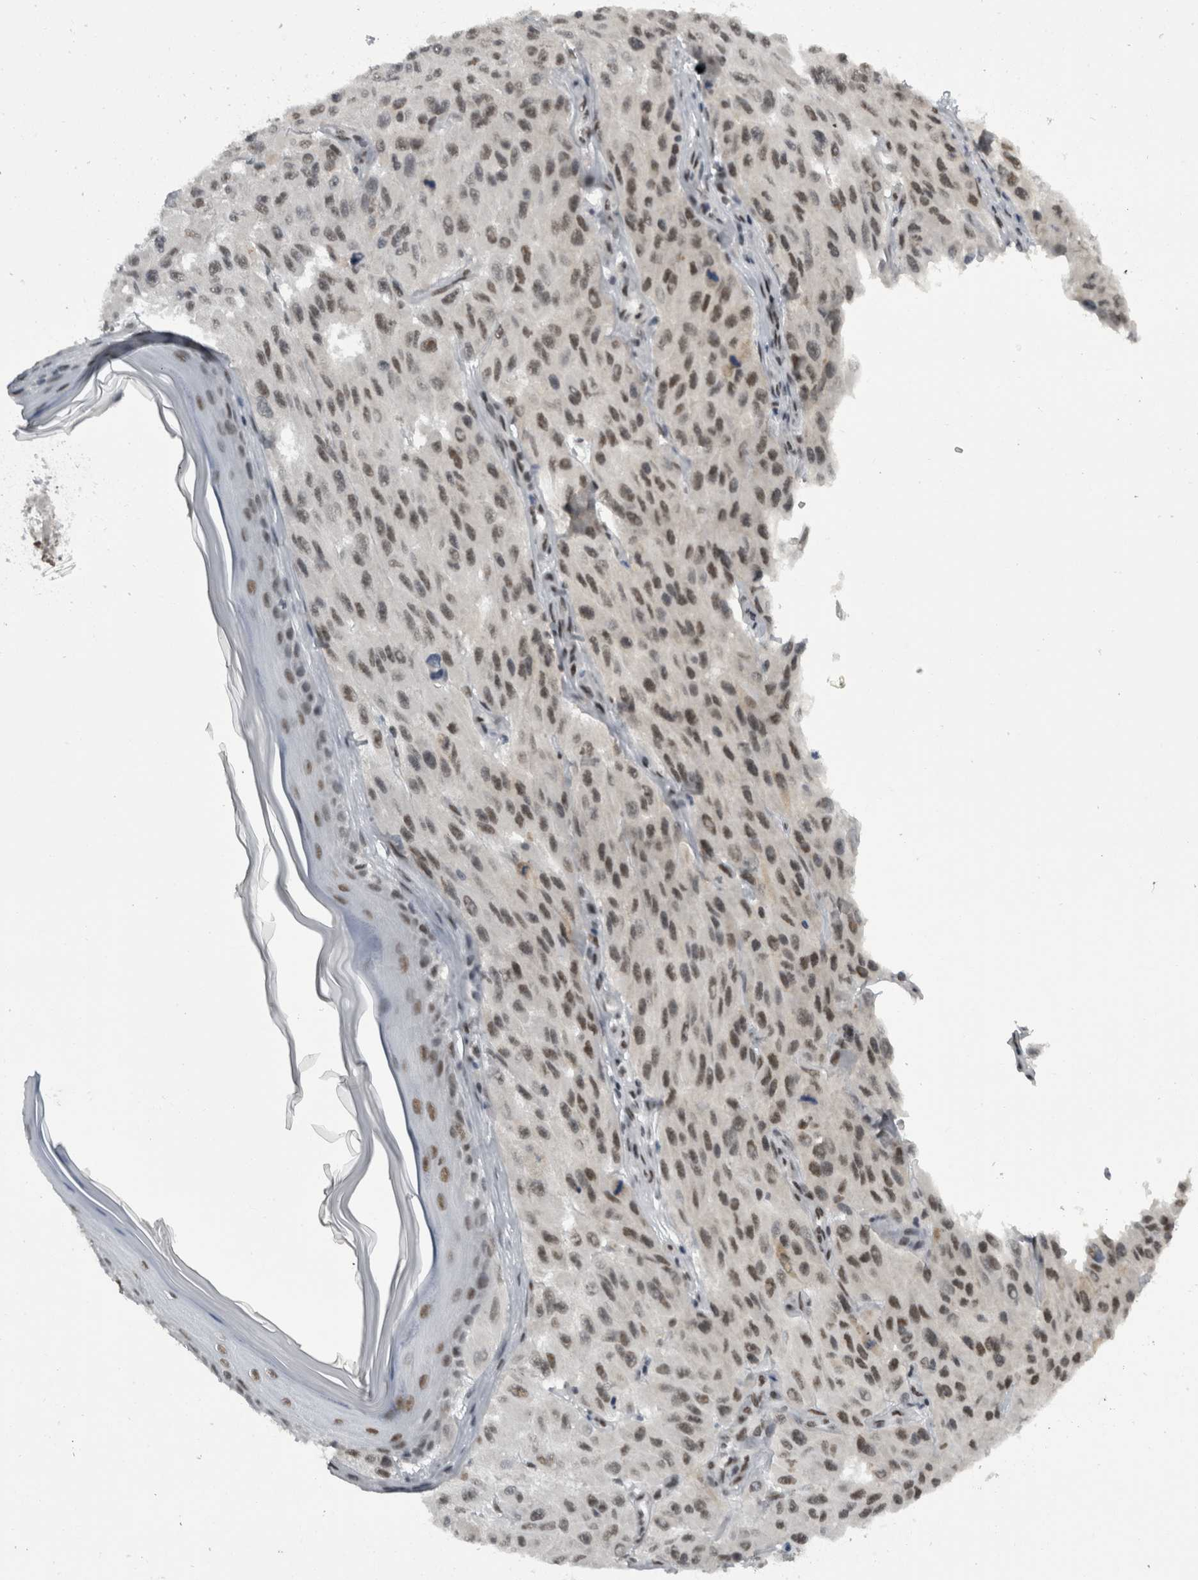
{"staining": {"intensity": "strong", "quantity": ">75%", "location": "nuclear"}, "tissue": "melanoma", "cell_type": "Tumor cells", "image_type": "cancer", "snomed": [{"axis": "morphology", "description": "Malignant melanoma, NOS"}, {"axis": "topography", "description": "Skin"}], "caption": "This photomicrograph demonstrates melanoma stained with immunohistochemistry to label a protein in brown. The nuclear of tumor cells show strong positivity for the protein. Nuclei are counter-stained blue.", "gene": "ZSCAN2", "patient": {"sex": "male", "age": 30}}